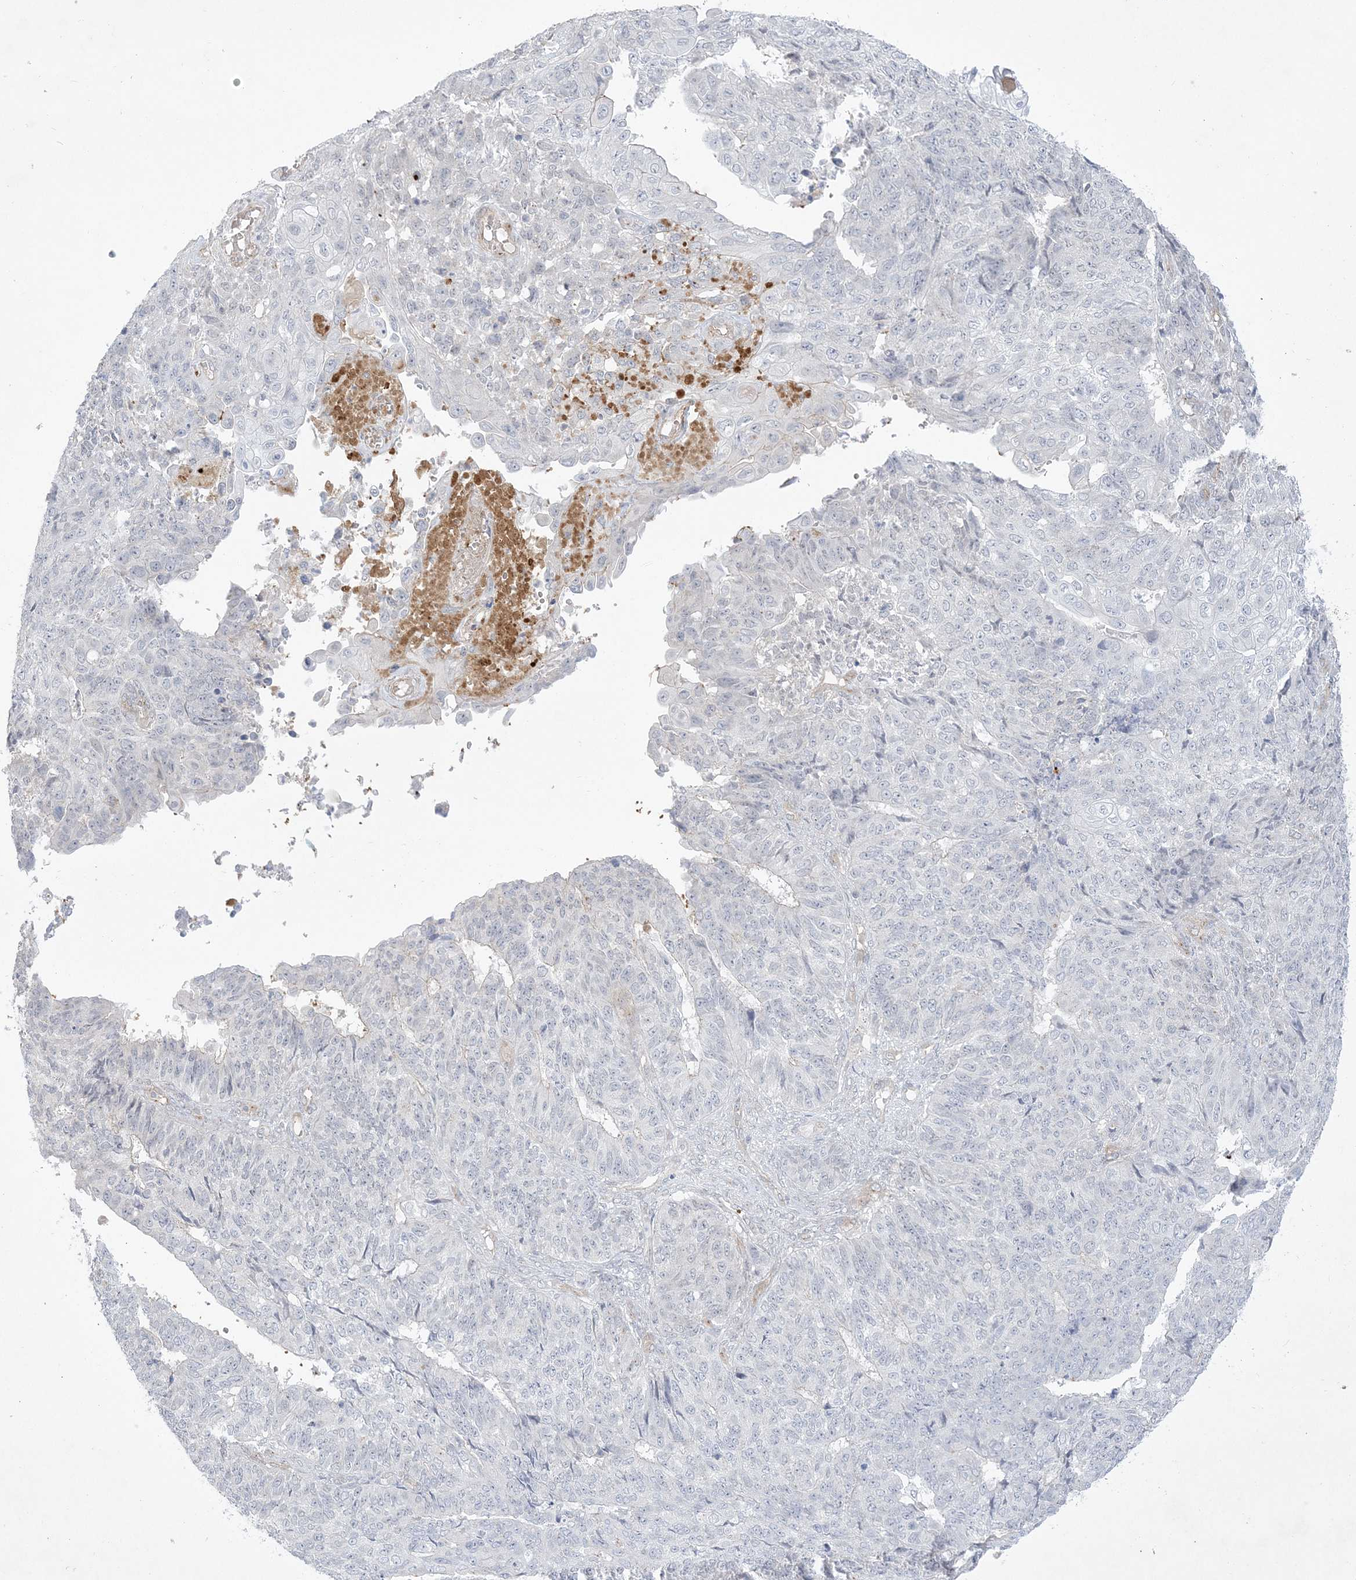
{"staining": {"intensity": "negative", "quantity": "none", "location": "none"}, "tissue": "endometrial cancer", "cell_type": "Tumor cells", "image_type": "cancer", "snomed": [{"axis": "morphology", "description": "Adenocarcinoma, NOS"}, {"axis": "topography", "description": "Endometrium"}], "caption": "DAB immunohistochemical staining of human endometrial cancer reveals no significant staining in tumor cells.", "gene": "ADAMTS12", "patient": {"sex": "female", "age": 32}}